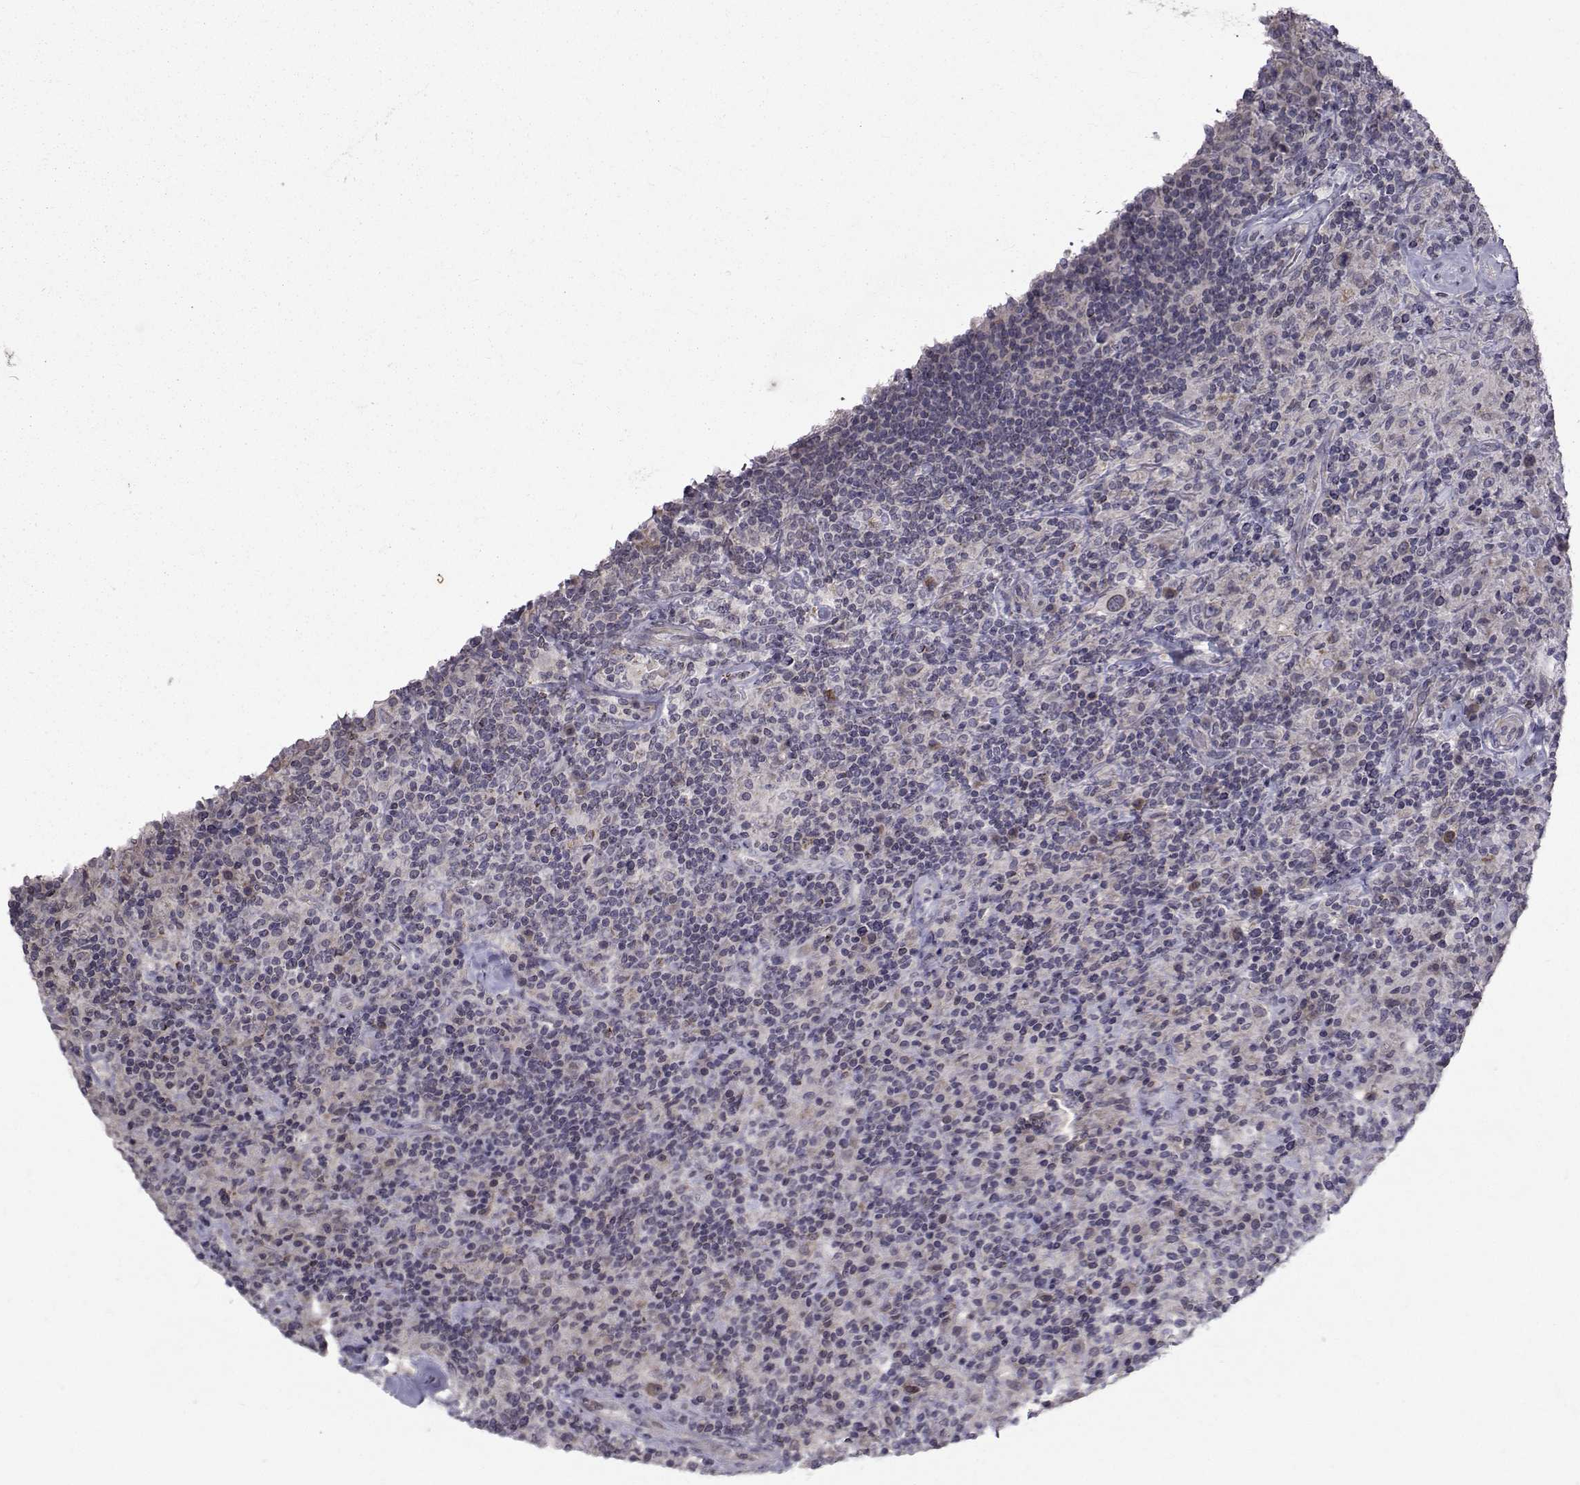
{"staining": {"intensity": "negative", "quantity": "none", "location": "none"}, "tissue": "lymphoma", "cell_type": "Tumor cells", "image_type": "cancer", "snomed": [{"axis": "morphology", "description": "Hodgkin's disease, NOS"}, {"axis": "topography", "description": "Lymph node"}], "caption": "An IHC micrograph of lymphoma is shown. There is no staining in tumor cells of lymphoma.", "gene": "FDXR", "patient": {"sex": "male", "age": 70}}